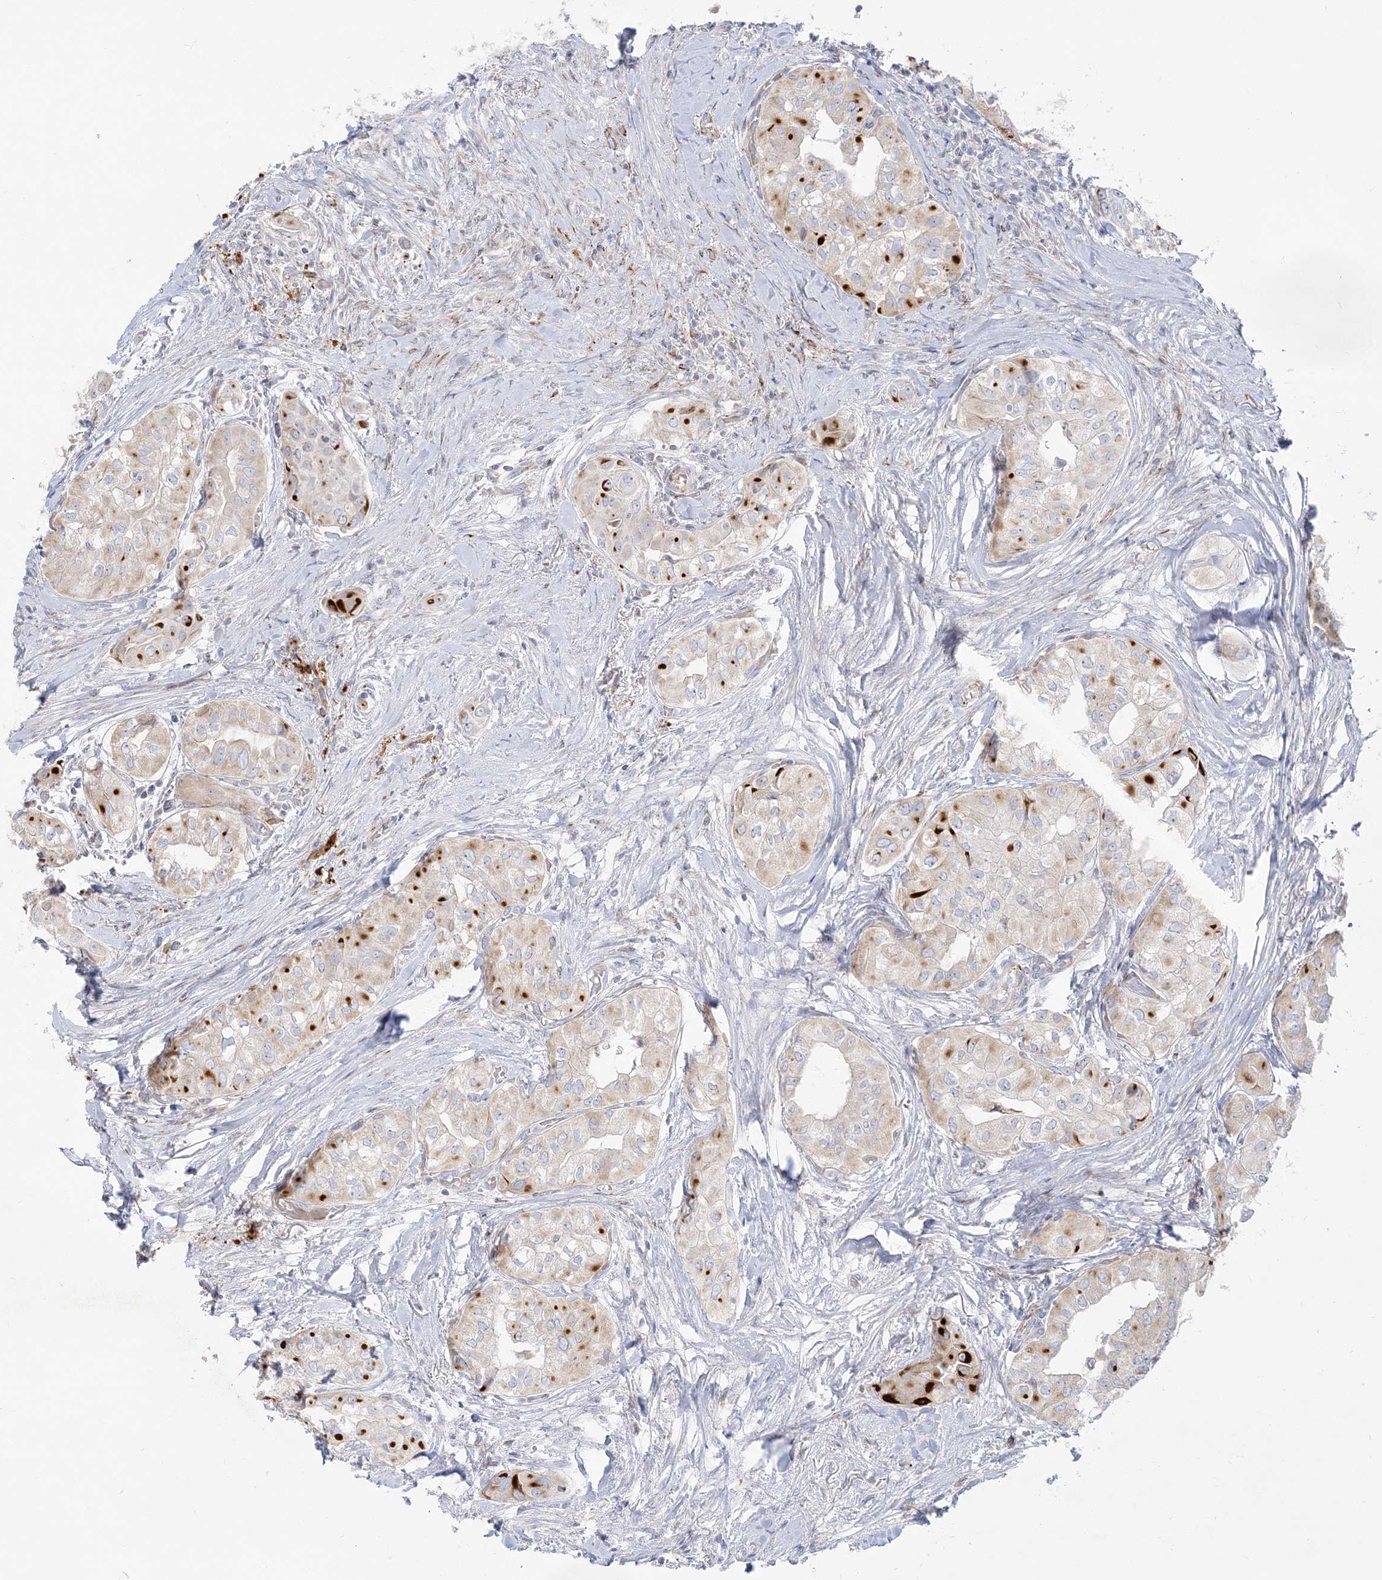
{"staining": {"intensity": "strong", "quantity": "<25%", "location": "cytoplasmic/membranous"}, "tissue": "thyroid cancer", "cell_type": "Tumor cells", "image_type": "cancer", "snomed": [{"axis": "morphology", "description": "Papillary adenocarcinoma, NOS"}, {"axis": "topography", "description": "Thyroid gland"}], "caption": "Immunohistochemistry (IHC) histopathology image of thyroid cancer stained for a protein (brown), which reveals medium levels of strong cytoplasmic/membranous staining in approximately <25% of tumor cells.", "gene": "GPAT2", "patient": {"sex": "female", "age": 59}}